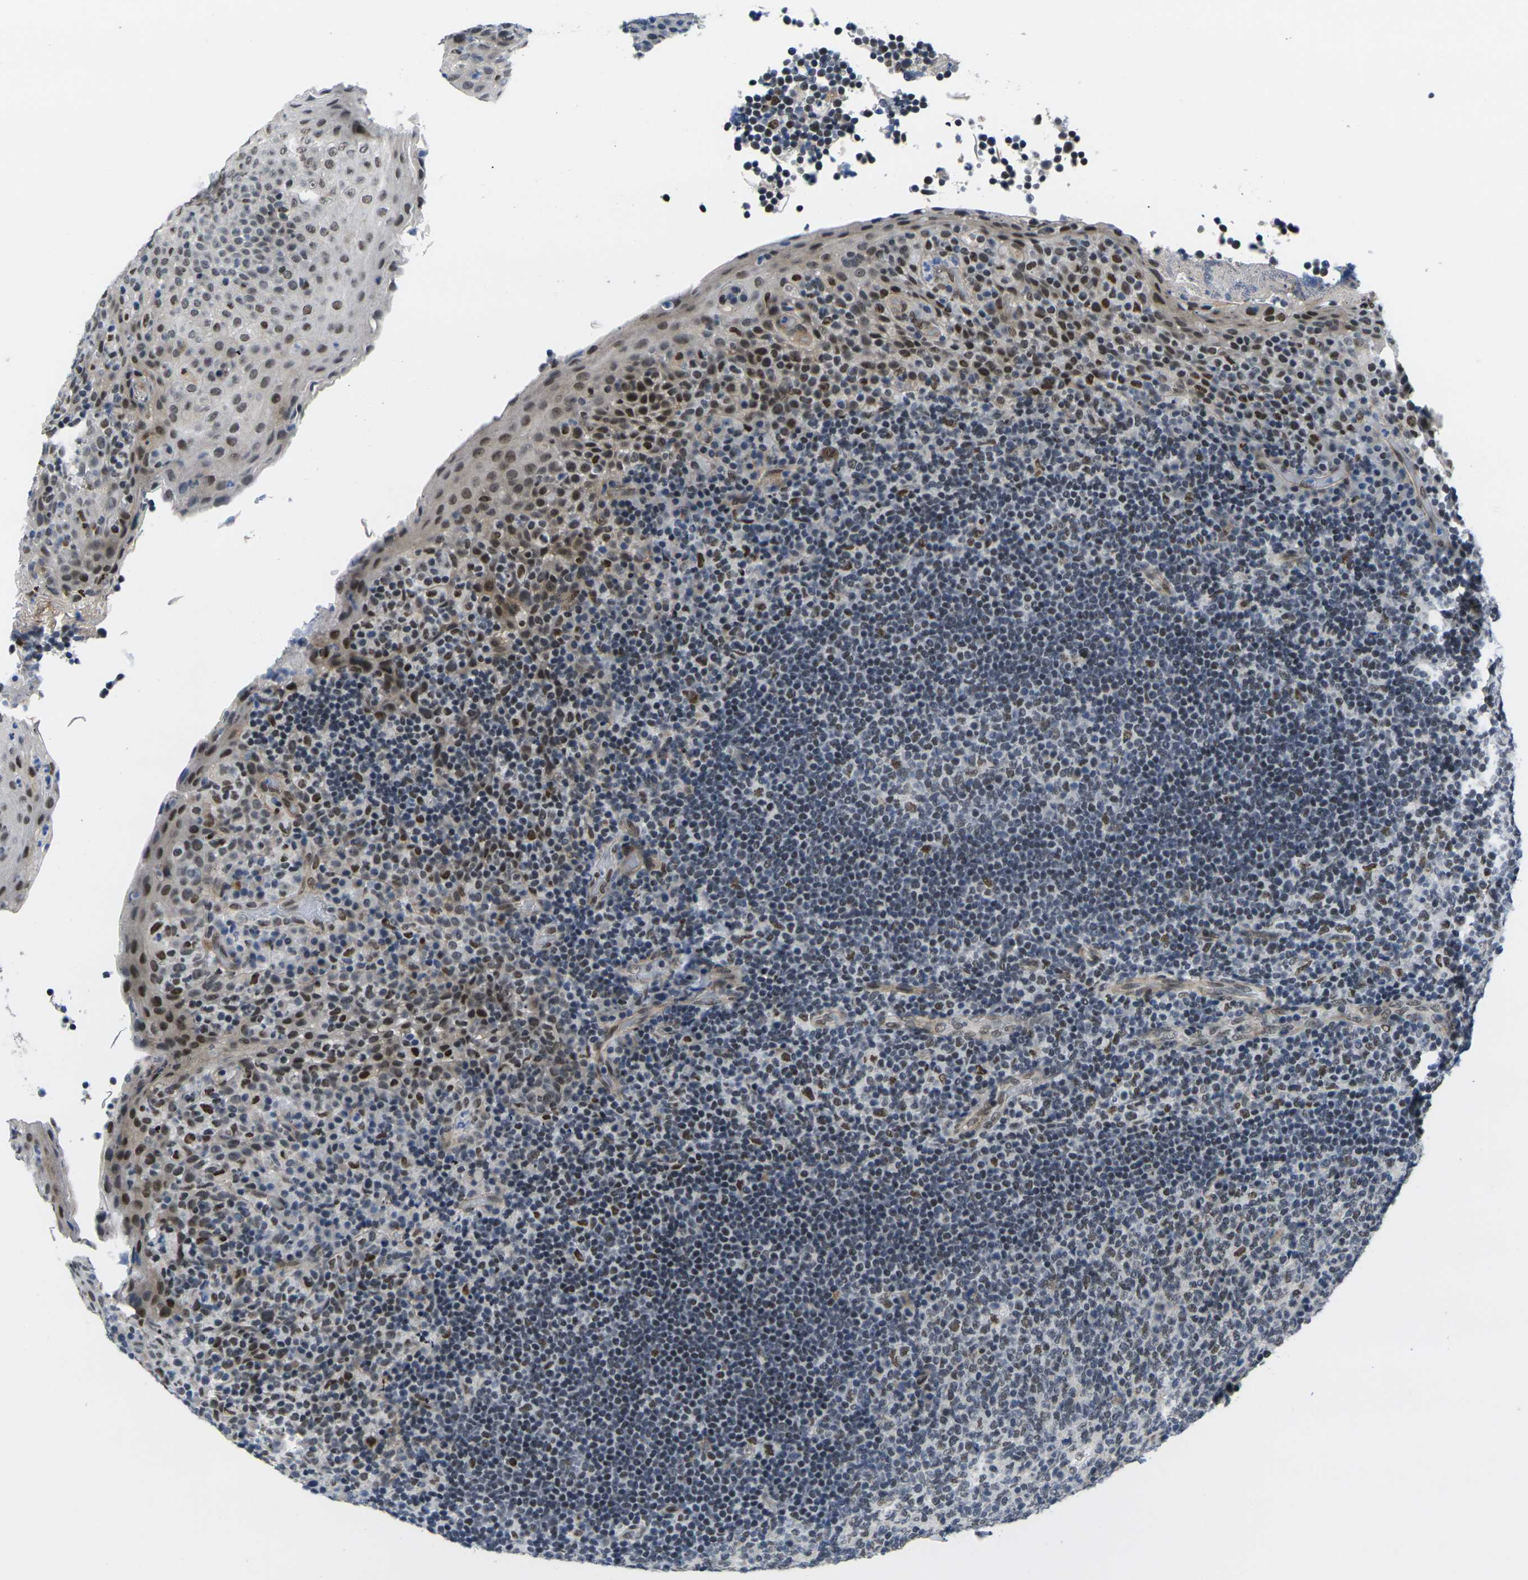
{"staining": {"intensity": "moderate", "quantity": "<25%", "location": "nuclear"}, "tissue": "tonsil", "cell_type": "Germinal center cells", "image_type": "normal", "snomed": [{"axis": "morphology", "description": "Normal tissue, NOS"}, {"axis": "topography", "description": "Tonsil"}], "caption": "The micrograph exhibits staining of unremarkable tonsil, revealing moderate nuclear protein staining (brown color) within germinal center cells.", "gene": "RBM7", "patient": {"sex": "male", "age": 17}}